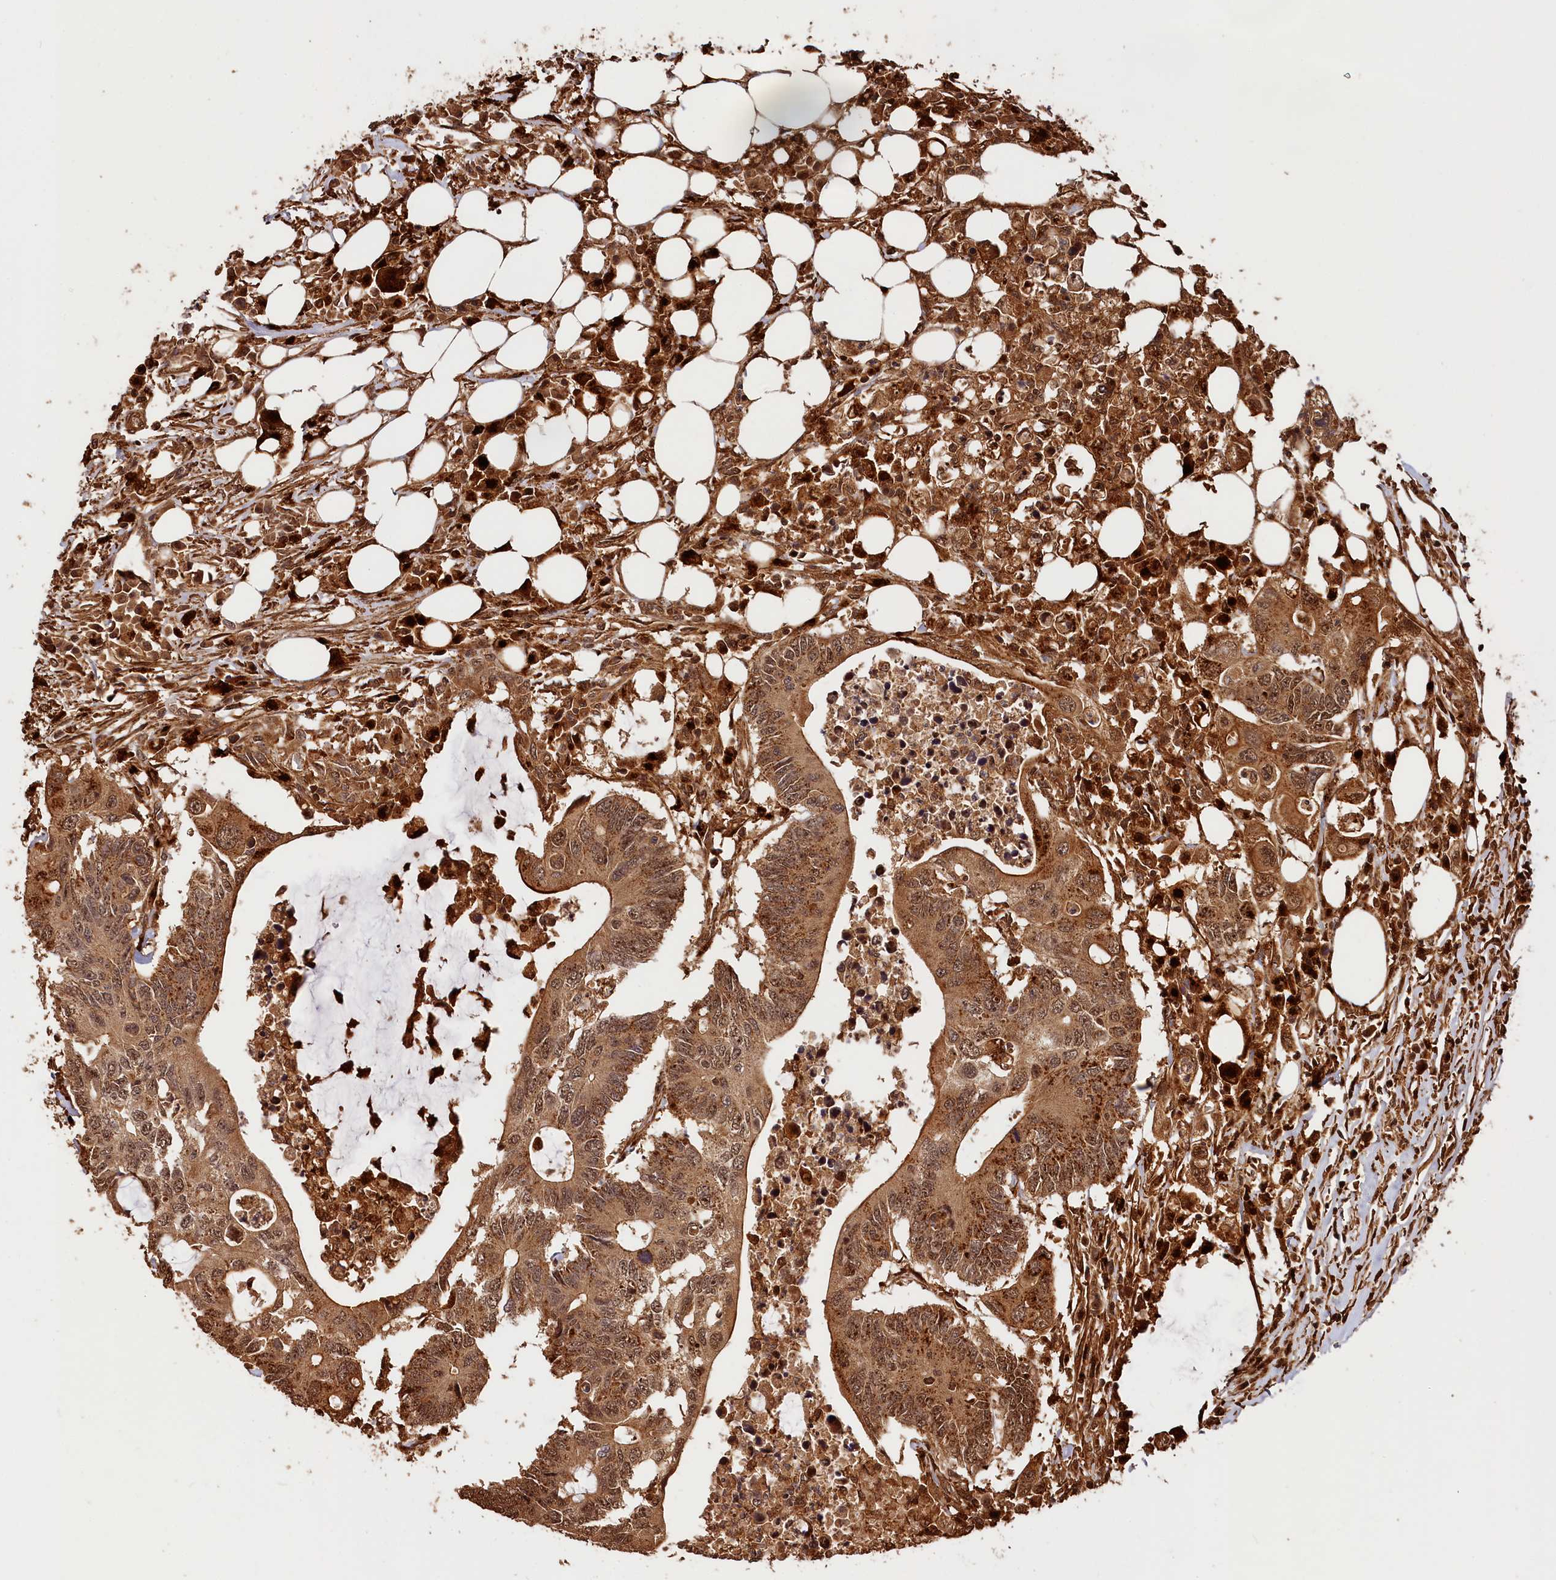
{"staining": {"intensity": "moderate", "quantity": ">75%", "location": "cytoplasmic/membranous,nuclear"}, "tissue": "colorectal cancer", "cell_type": "Tumor cells", "image_type": "cancer", "snomed": [{"axis": "morphology", "description": "Adenocarcinoma, NOS"}, {"axis": "topography", "description": "Colon"}], "caption": "Immunohistochemical staining of colorectal adenocarcinoma reveals moderate cytoplasmic/membranous and nuclear protein staining in approximately >75% of tumor cells.", "gene": "MMP15", "patient": {"sex": "male", "age": 71}}